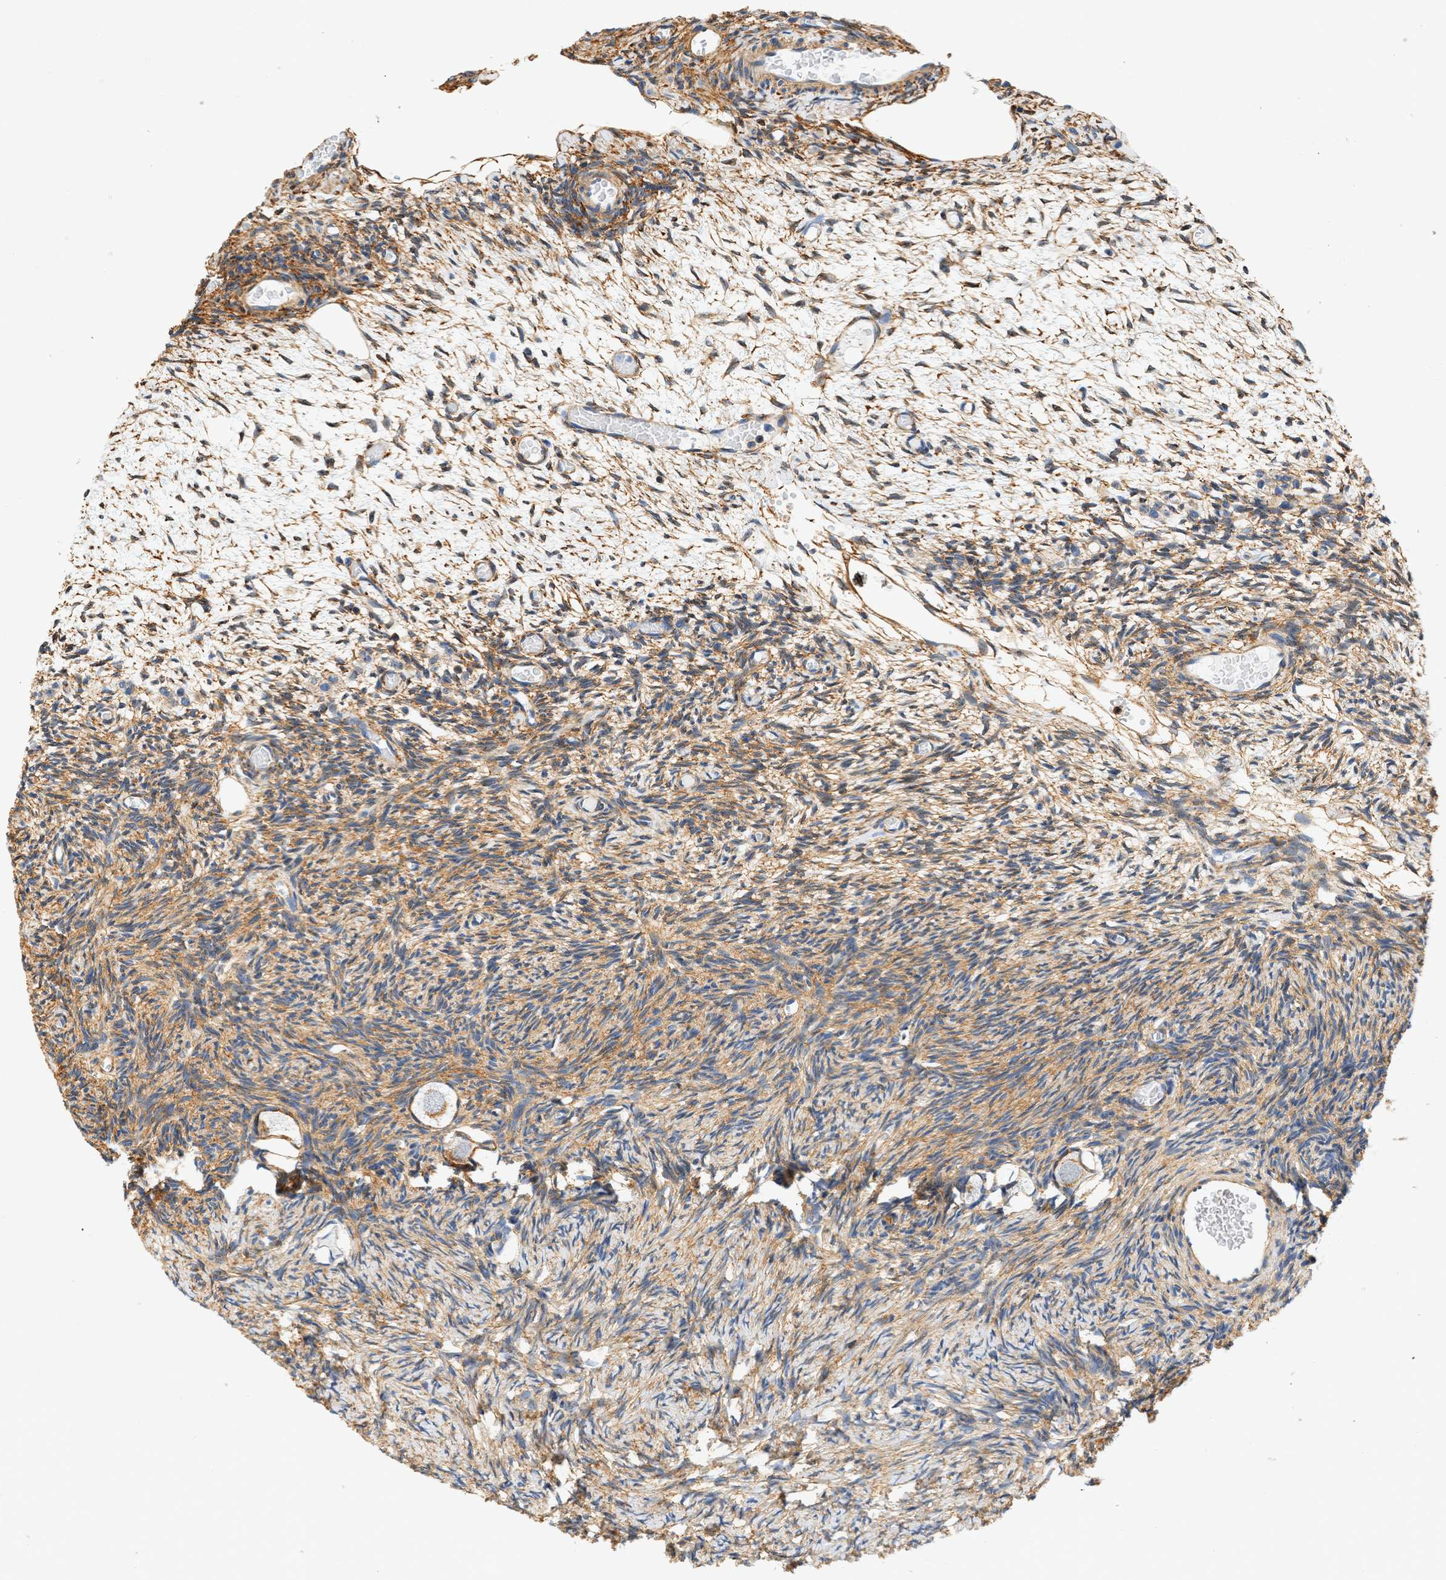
{"staining": {"intensity": "moderate", "quantity": ">75%", "location": "cytoplasmic/membranous"}, "tissue": "ovary", "cell_type": "Follicle cells", "image_type": "normal", "snomed": [{"axis": "morphology", "description": "Normal tissue, NOS"}, {"axis": "topography", "description": "Ovary"}], "caption": "The histopathology image displays immunohistochemical staining of benign ovary. There is moderate cytoplasmic/membranous staining is identified in approximately >75% of follicle cells.", "gene": "SEPTIN2", "patient": {"sex": "female", "age": 27}}